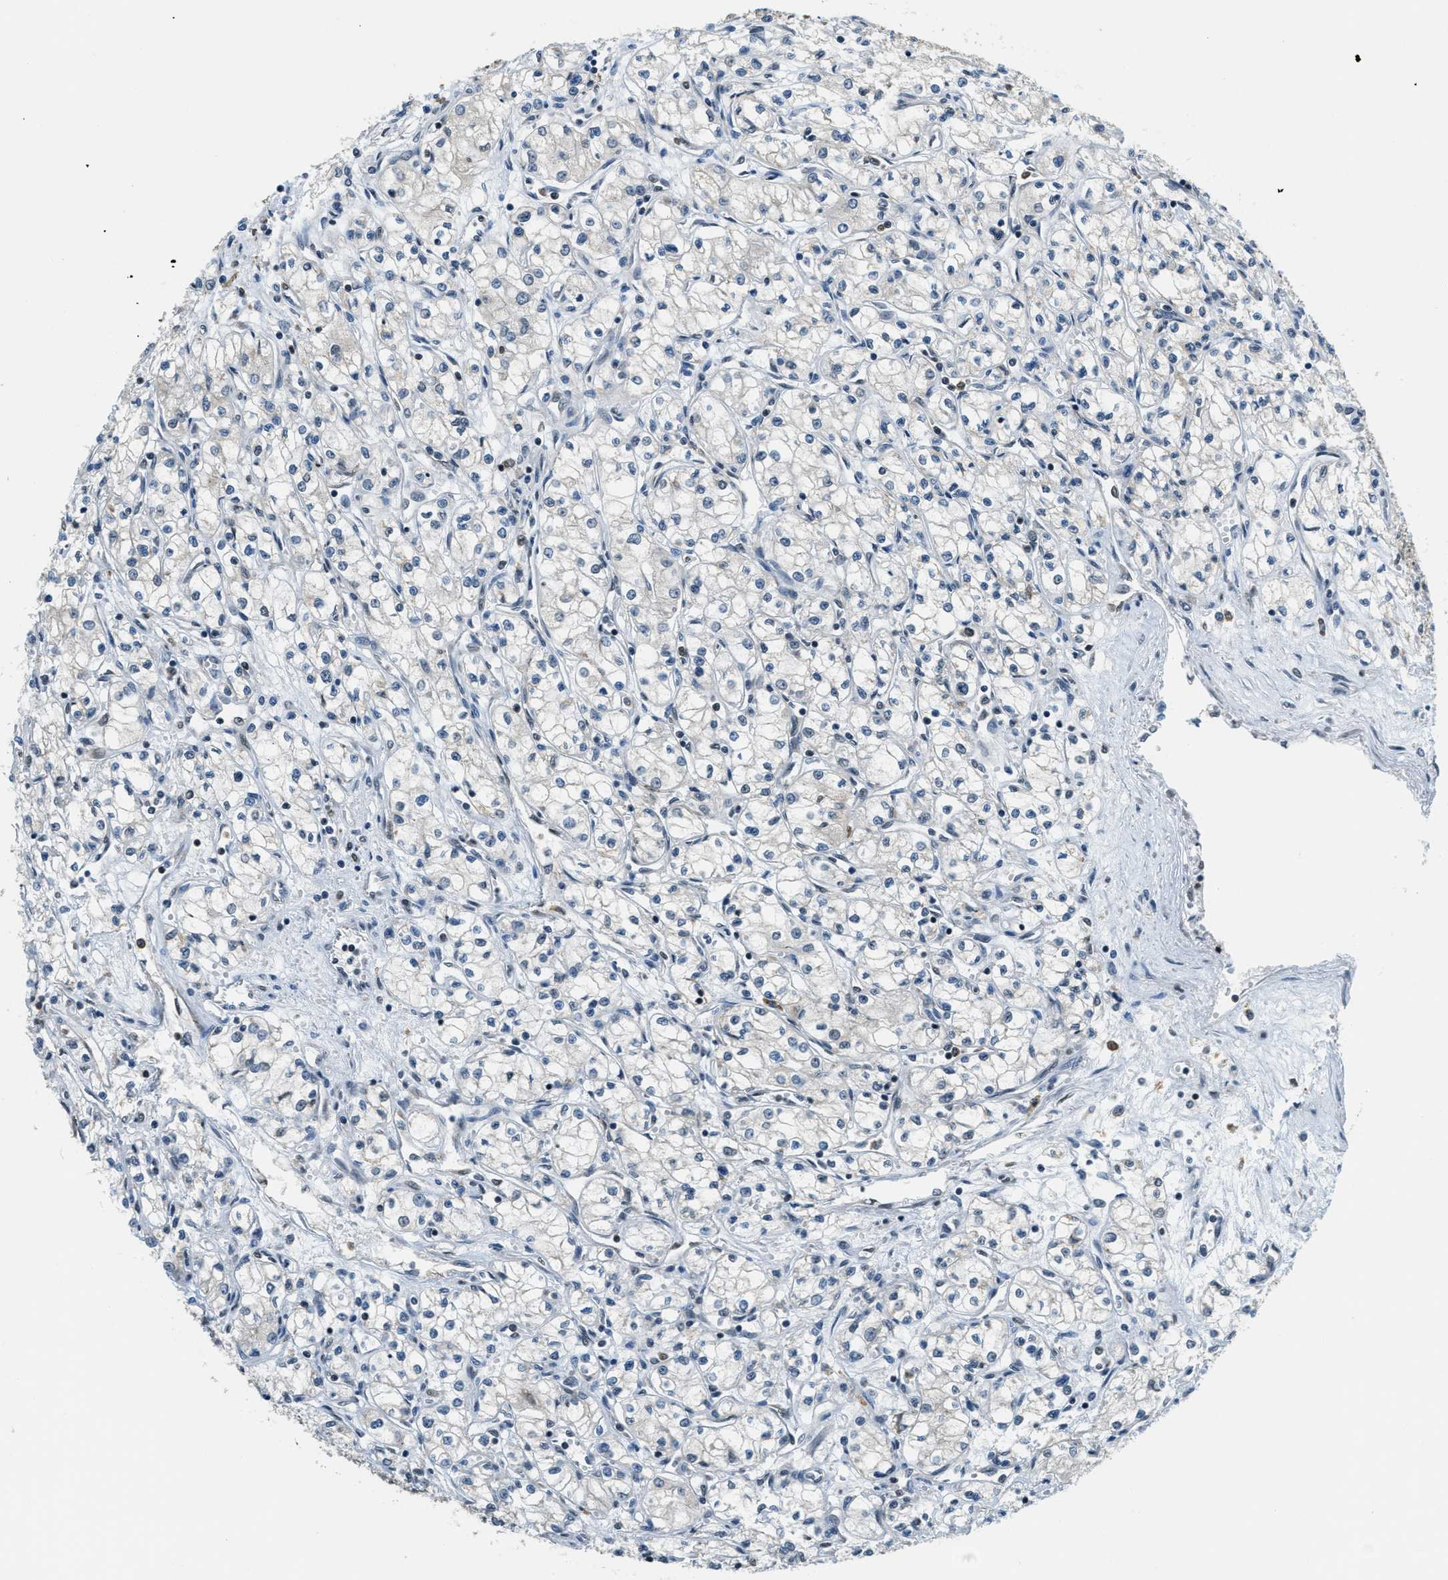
{"staining": {"intensity": "moderate", "quantity": "<25%", "location": "nuclear"}, "tissue": "renal cancer", "cell_type": "Tumor cells", "image_type": "cancer", "snomed": [{"axis": "morphology", "description": "Normal tissue, NOS"}, {"axis": "morphology", "description": "Adenocarcinoma, NOS"}, {"axis": "topography", "description": "Kidney"}], "caption": "Protein analysis of renal cancer tissue reveals moderate nuclear positivity in approximately <25% of tumor cells.", "gene": "RAB11FIP1", "patient": {"sex": "male", "age": 59}}